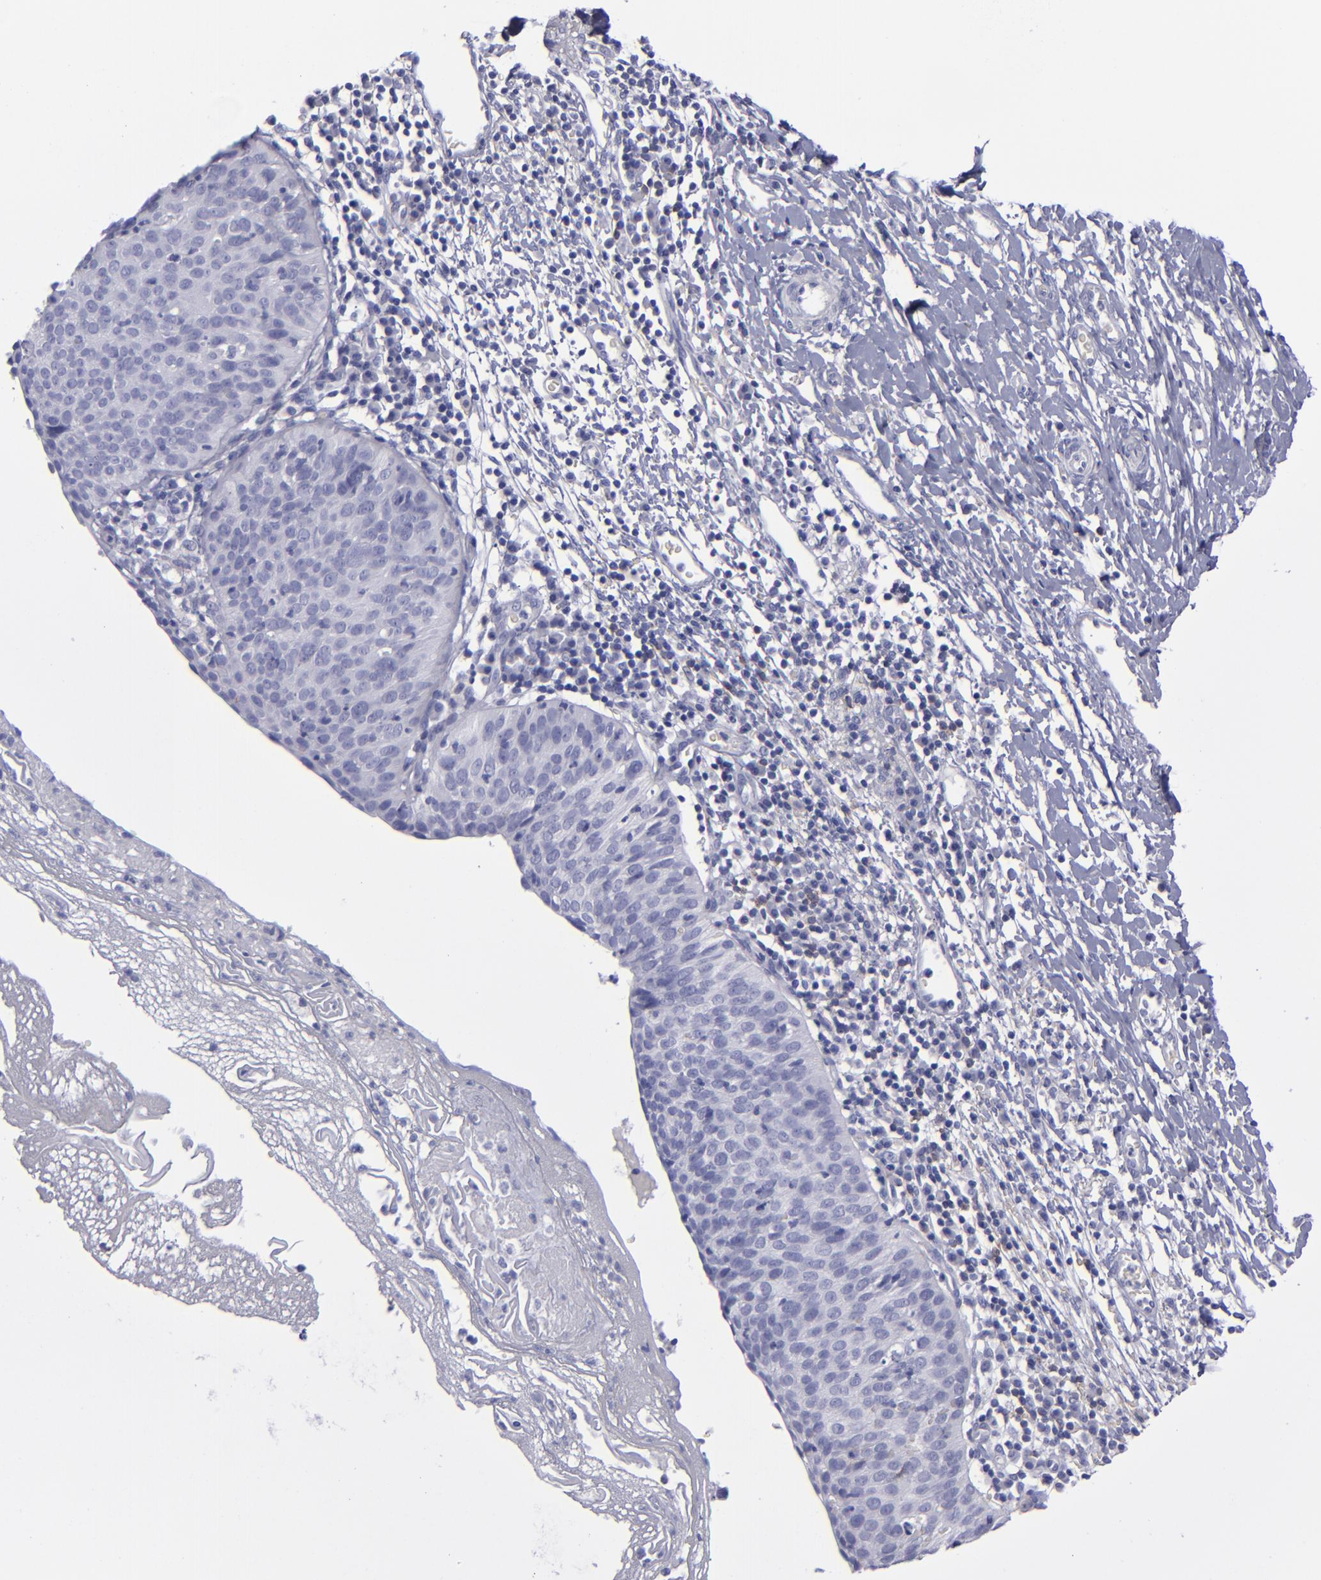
{"staining": {"intensity": "negative", "quantity": "none", "location": "none"}, "tissue": "cervical cancer", "cell_type": "Tumor cells", "image_type": "cancer", "snomed": [{"axis": "morphology", "description": "Normal tissue, NOS"}, {"axis": "morphology", "description": "Squamous cell carcinoma, NOS"}, {"axis": "topography", "description": "Cervix"}], "caption": "Immunohistochemical staining of cervical cancer demonstrates no significant positivity in tumor cells. (DAB IHC, high magnification).", "gene": "CD22", "patient": {"sex": "female", "age": 39}}